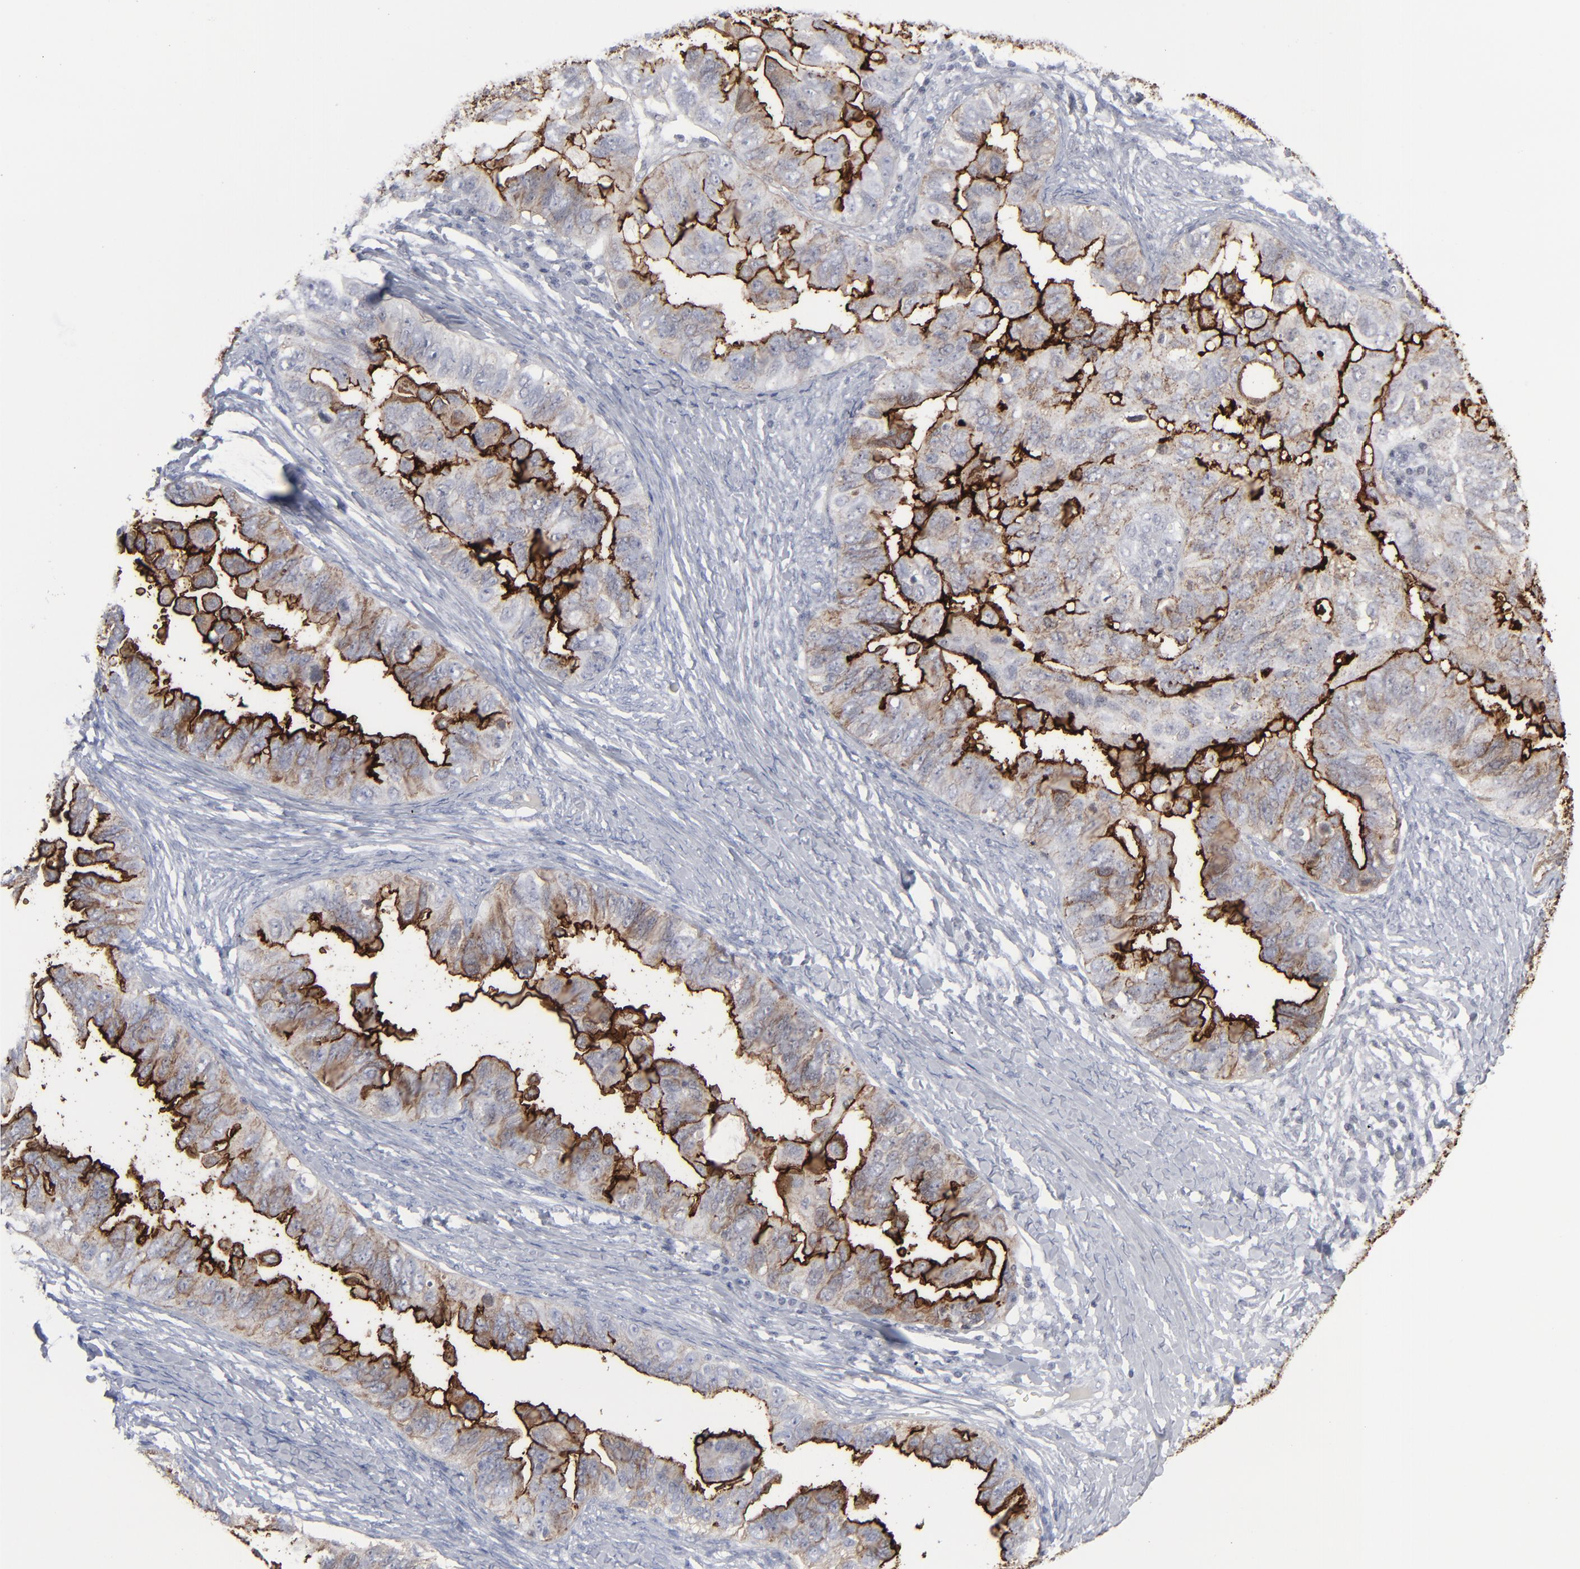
{"staining": {"intensity": "moderate", "quantity": "25%-75%", "location": "cytoplasmic/membranous"}, "tissue": "ovarian cancer", "cell_type": "Tumor cells", "image_type": "cancer", "snomed": [{"axis": "morphology", "description": "Cystadenocarcinoma, serous, NOS"}, {"axis": "topography", "description": "Ovary"}], "caption": "Immunohistochemical staining of human ovarian cancer (serous cystadenocarcinoma) shows medium levels of moderate cytoplasmic/membranous protein positivity in approximately 25%-75% of tumor cells.", "gene": "MSLN", "patient": {"sex": "female", "age": 82}}